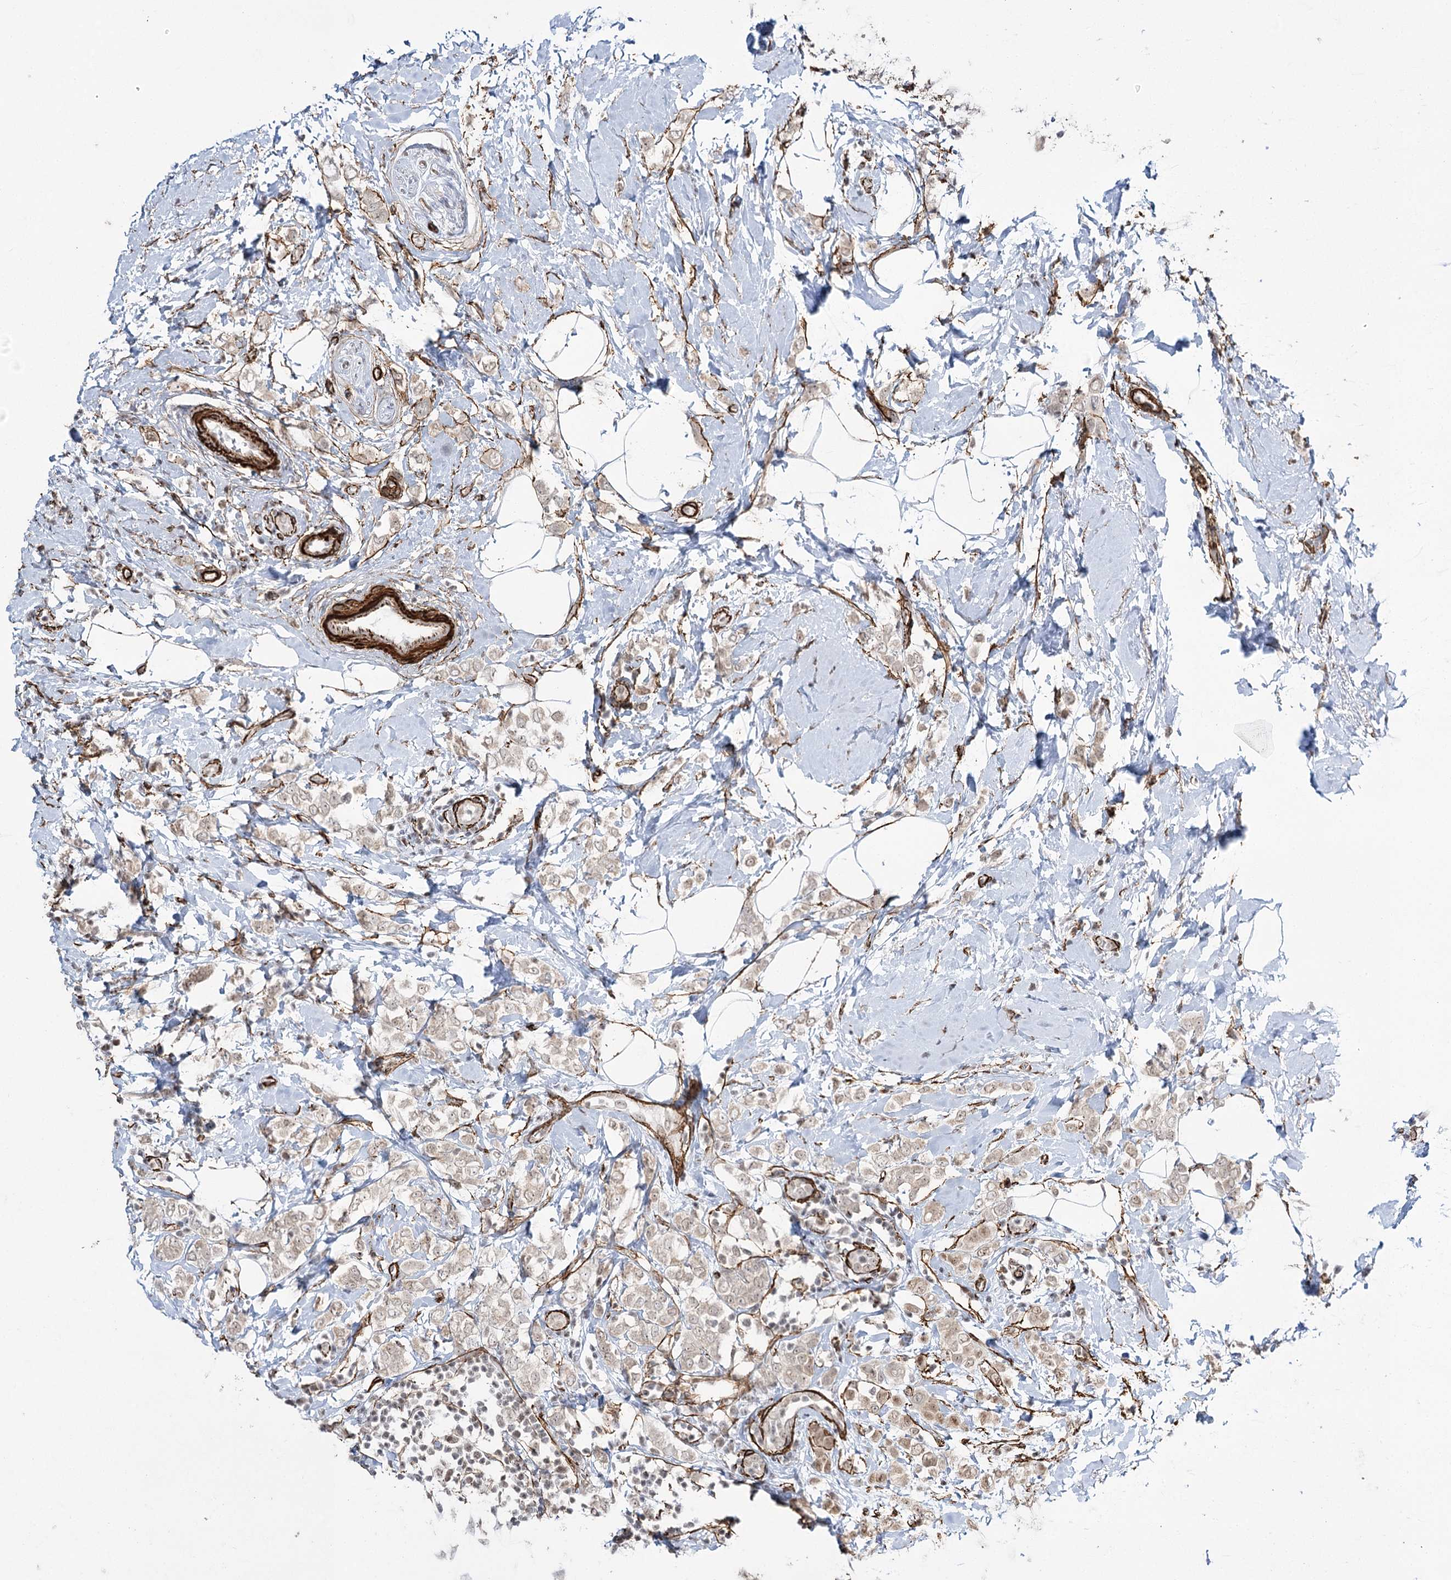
{"staining": {"intensity": "weak", "quantity": "<25%", "location": "nuclear"}, "tissue": "breast cancer", "cell_type": "Tumor cells", "image_type": "cancer", "snomed": [{"axis": "morphology", "description": "Lobular carcinoma"}, {"axis": "topography", "description": "Breast"}], "caption": "Immunohistochemistry (IHC) of breast lobular carcinoma demonstrates no positivity in tumor cells. The staining is performed using DAB brown chromogen with nuclei counter-stained in using hematoxylin.", "gene": "CWF19L1", "patient": {"sex": "female", "age": 47}}